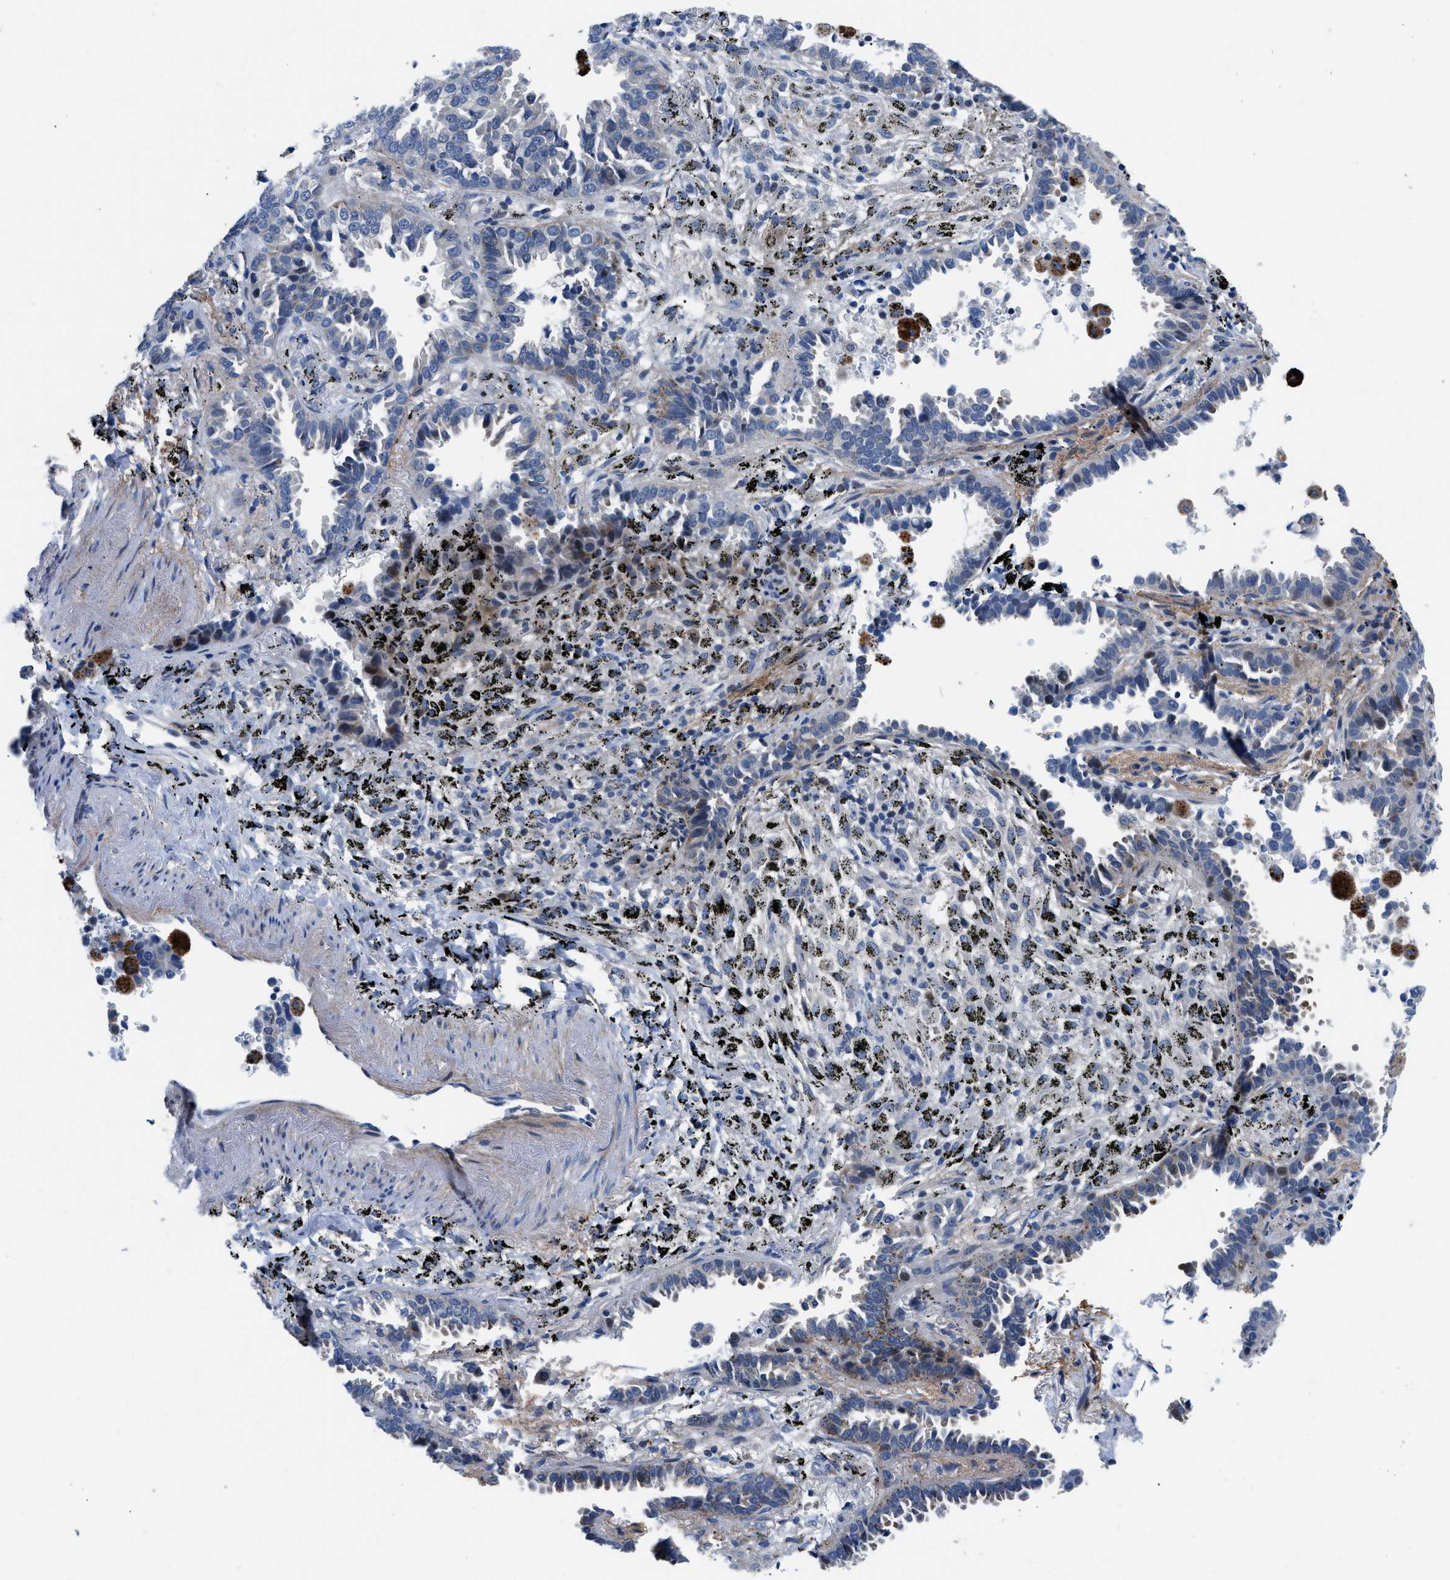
{"staining": {"intensity": "negative", "quantity": "none", "location": "none"}, "tissue": "lung cancer", "cell_type": "Tumor cells", "image_type": "cancer", "snomed": [{"axis": "morphology", "description": "Normal tissue, NOS"}, {"axis": "morphology", "description": "Adenocarcinoma, NOS"}, {"axis": "topography", "description": "Lung"}], "caption": "Protein analysis of lung adenocarcinoma shows no significant positivity in tumor cells.", "gene": "UAP1", "patient": {"sex": "male", "age": 59}}